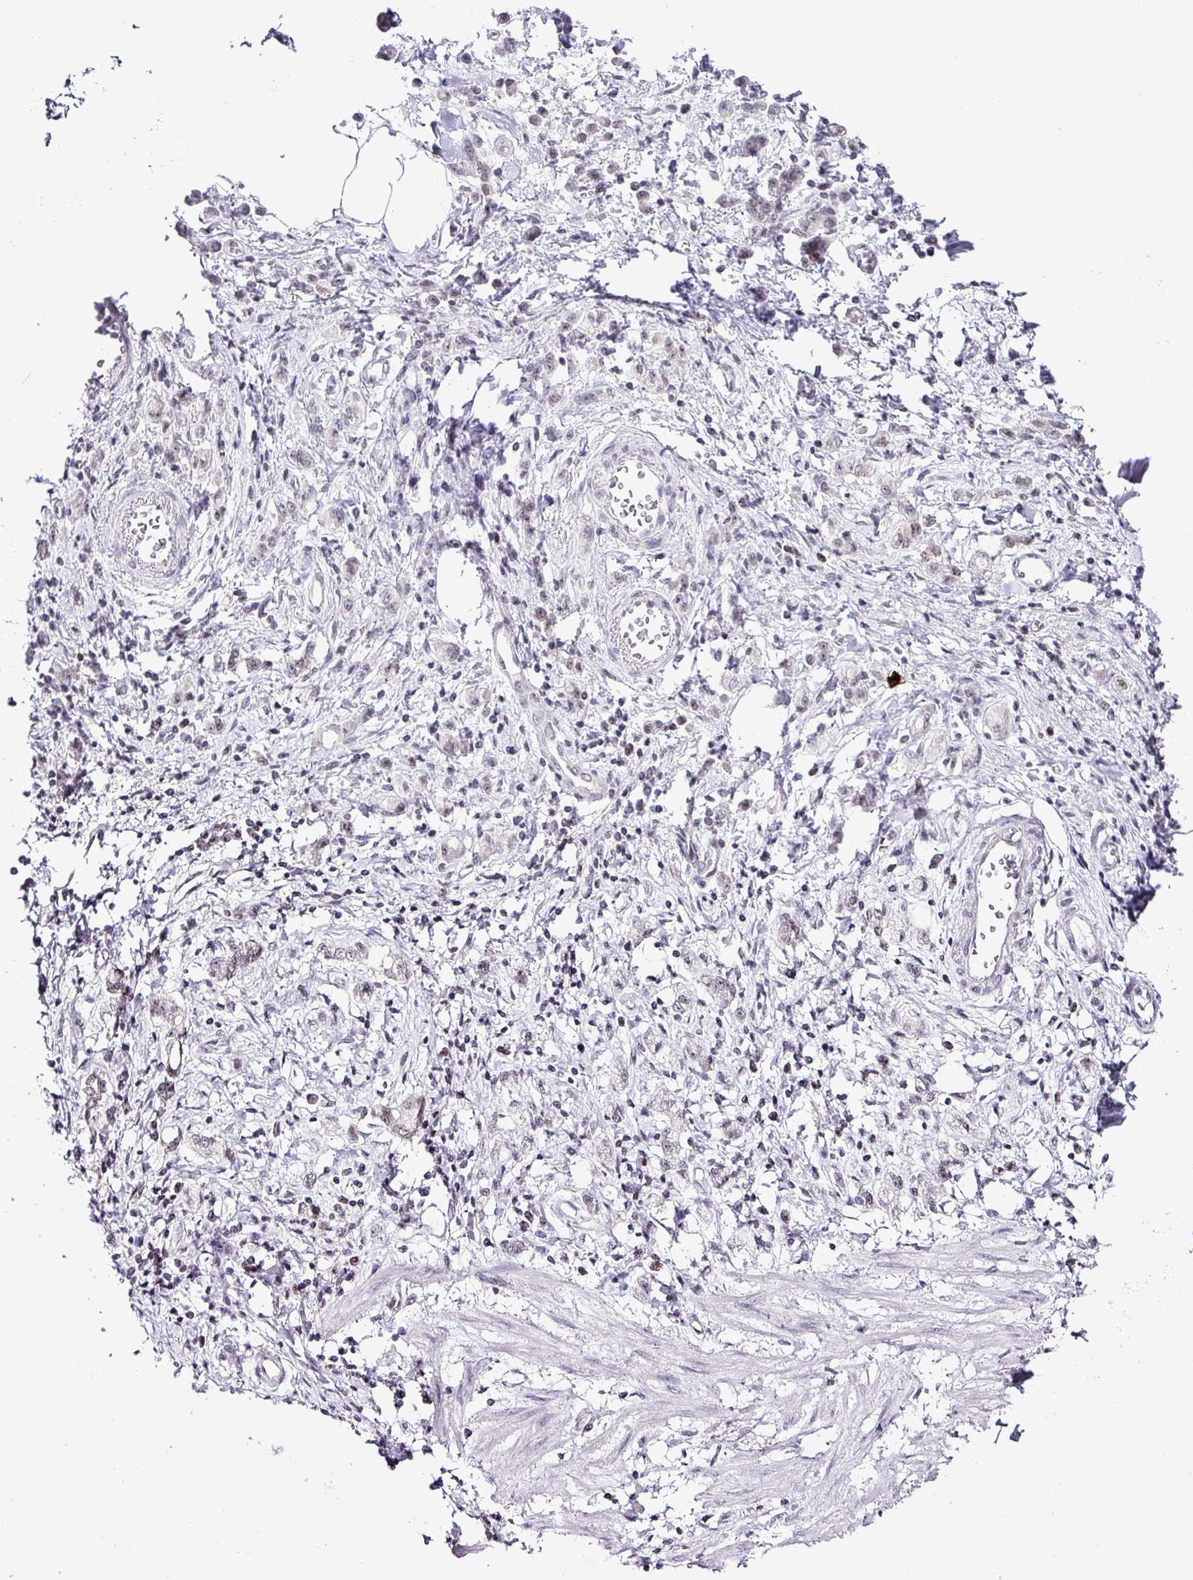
{"staining": {"intensity": "negative", "quantity": "none", "location": "none"}, "tissue": "stomach cancer", "cell_type": "Tumor cells", "image_type": "cancer", "snomed": [{"axis": "morphology", "description": "Adenocarcinoma, NOS"}, {"axis": "topography", "description": "Stomach"}], "caption": "Tumor cells show no significant protein expression in adenocarcinoma (stomach).", "gene": "FAM32A", "patient": {"sex": "male", "age": 77}}